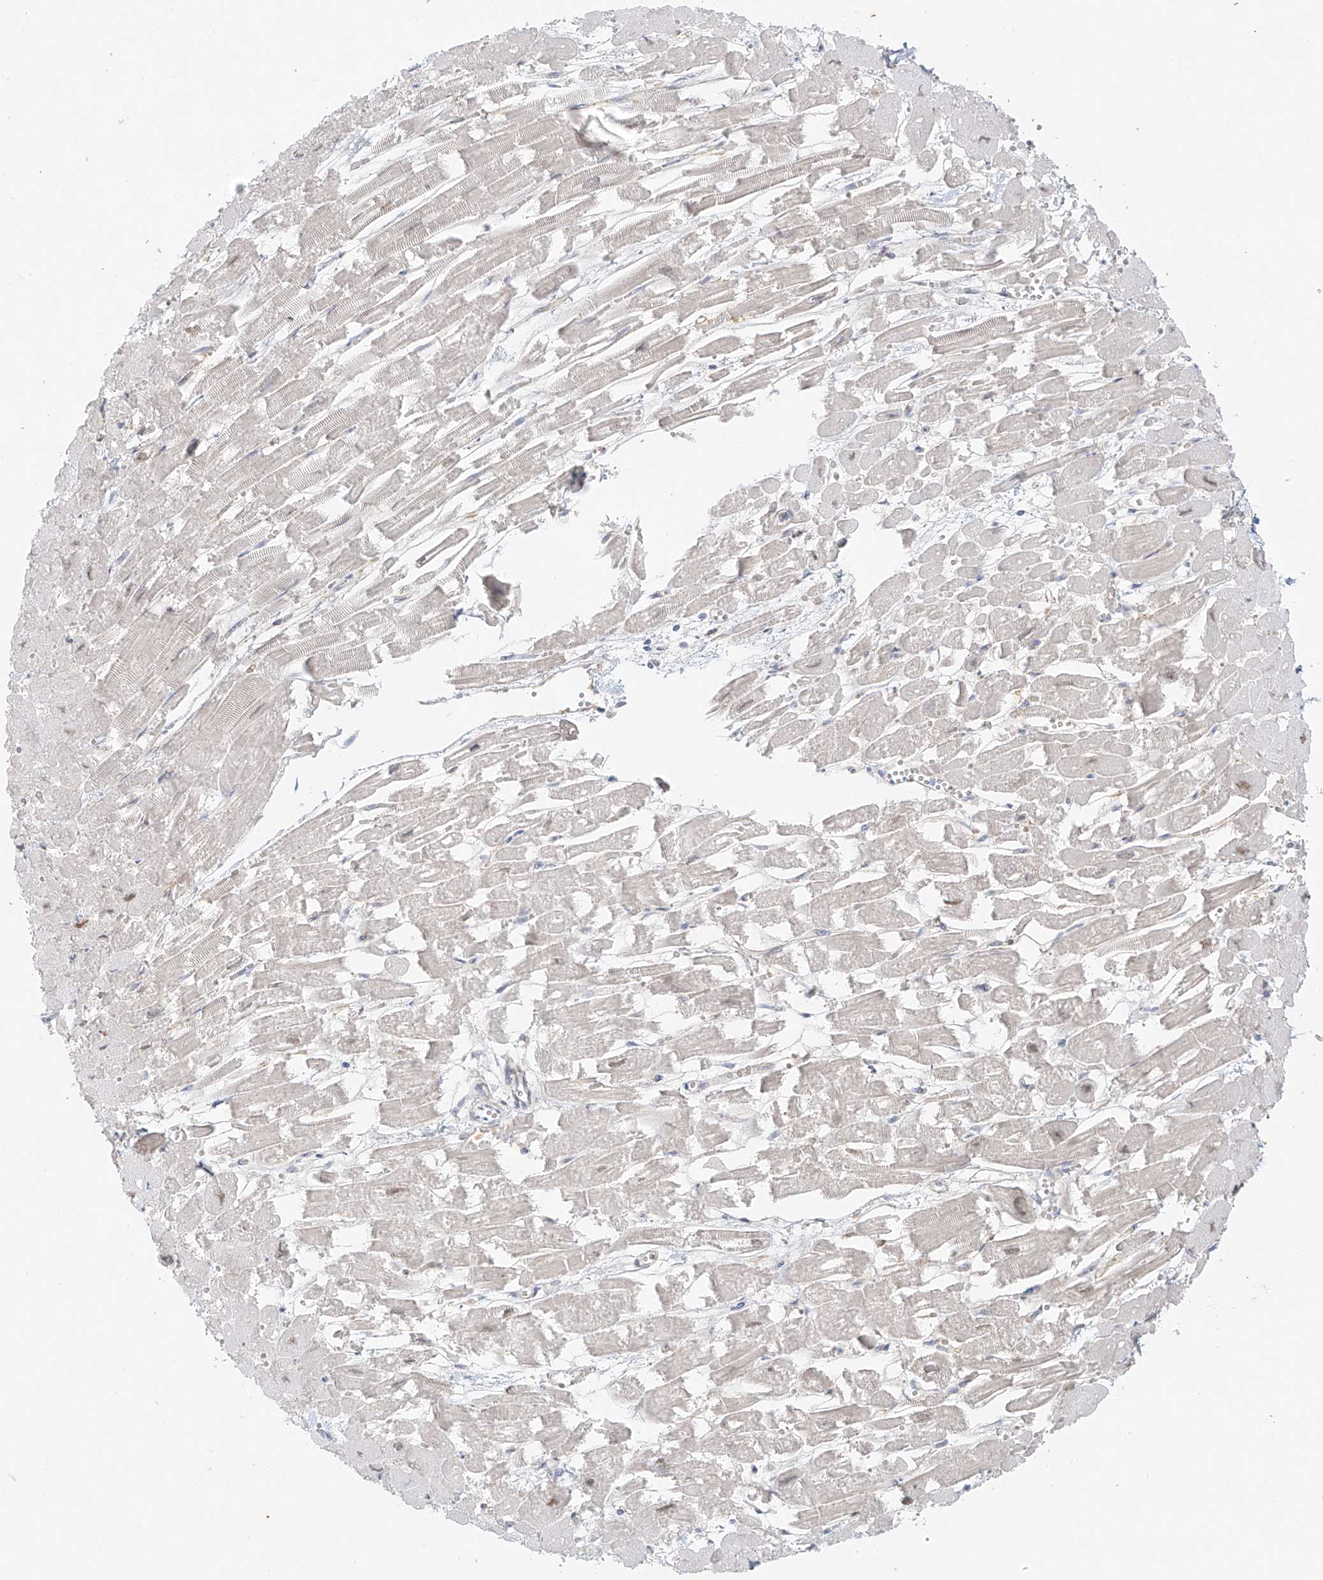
{"staining": {"intensity": "negative", "quantity": "none", "location": "none"}, "tissue": "heart muscle", "cell_type": "Cardiomyocytes", "image_type": "normal", "snomed": [{"axis": "morphology", "description": "Normal tissue, NOS"}, {"axis": "topography", "description": "Heart"}], "caption": "The photomicrograph shows no significant positivity in cardiomyocytes of heart muscle.", "gene": "UPK1B", "patient": {"sex": "male", "age": 54}}